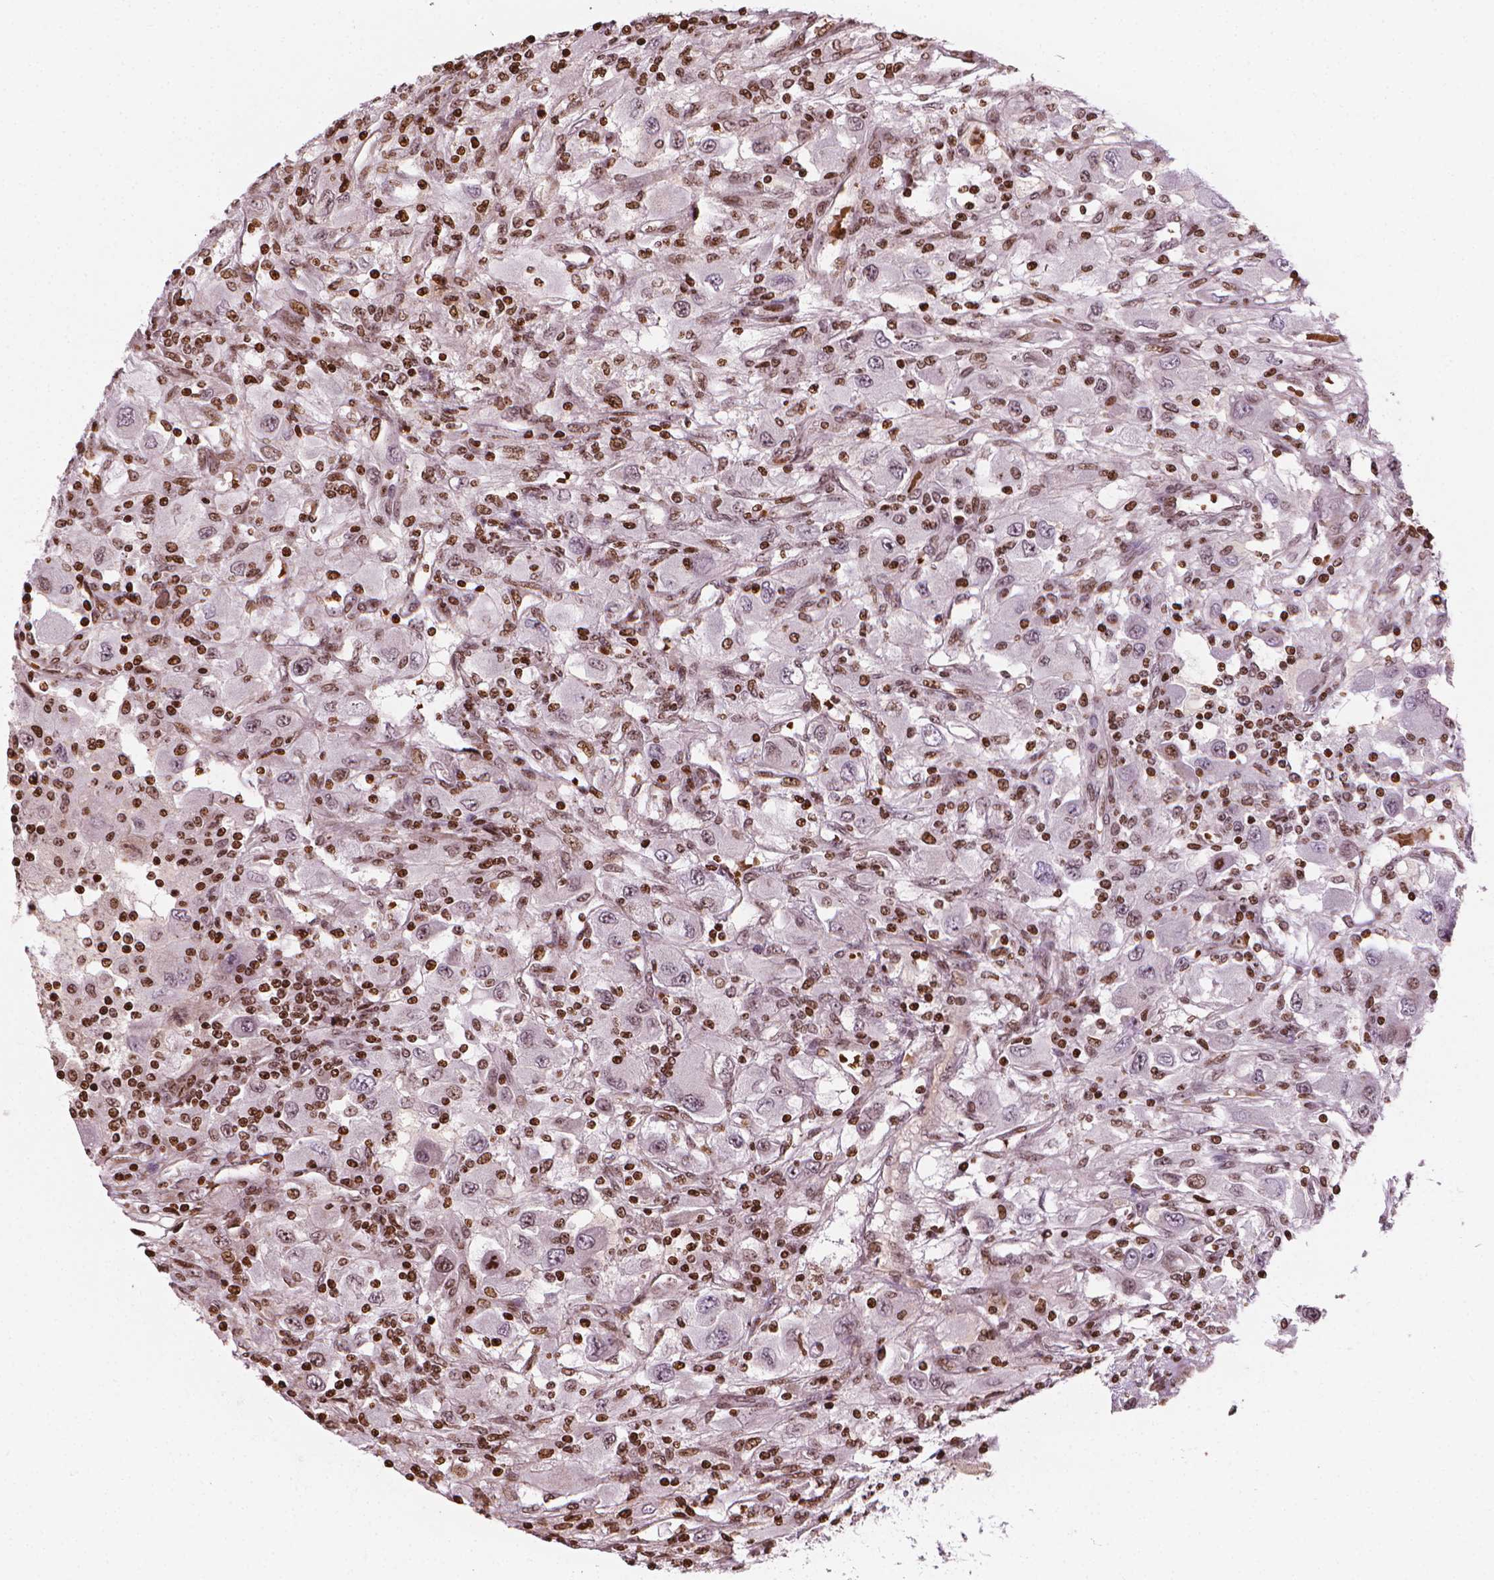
{"staining": {"intensity": "weak", "quantity": "<25%", "location": "nuclear"}, "tissue": "renal cancer", "cell_type": "Tumor cells", "image_type": "cancer", "snomed": [{"axis": "morphology", "description": "Adenocarcinoma, NOS"}, {"axis": "topography", "description": "Kidney"}], "caption": "Immunohistochemical staining of adenocarcinoma (renal) reveals no significant expression in tumor cells. (DAB (3,3'-diaminobenzidine) immunohistochemistry visualized using brightfield microscopy, high magnification).", "gene": "PIP4K2A", "patient": {"sex": "female", "age": 67}}